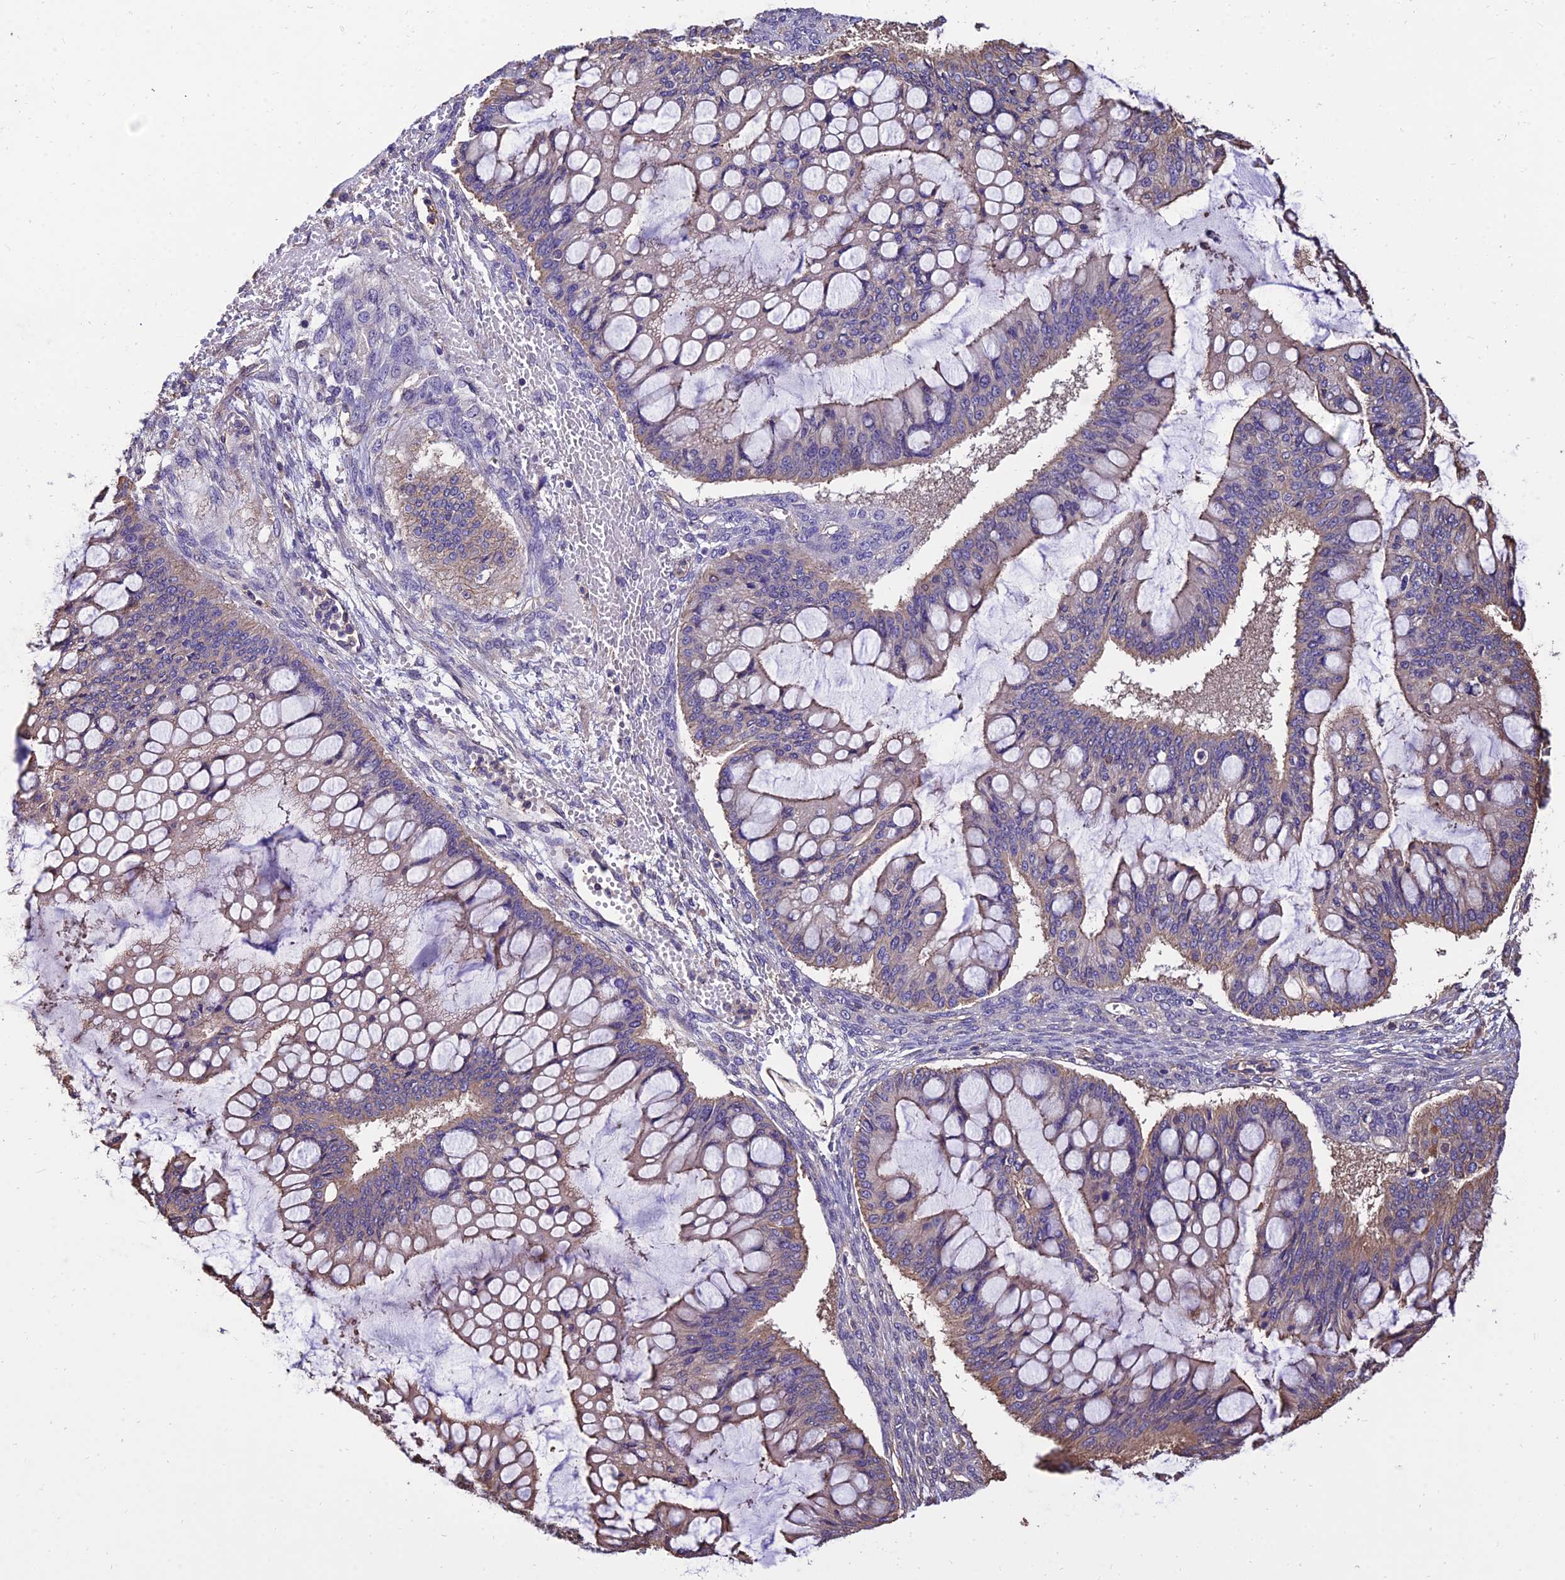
{"staining": {"intensity": "weak", "quantity": "25%-75%", "location": "cytoplasmic/membranous"}, "tissue": "ovarian cancer", "cell_type": "Tumor cells", "image_type": "cancer", "snomed": [{"axis": "morphology", "description": "Cystadenocarcinoma, mucinous, NOS"}, {"axis": "topography", "description": "Ovary"}], "caption": "Protein expression by IHC demonstrates weak cytoplasmic/membranous staining in approximately 25%-75% of tumor cells in ovarian mucinous cystadenocarcinoma.", "gene": "CALM2", "patient": {"sex": "female", "age": 73}}